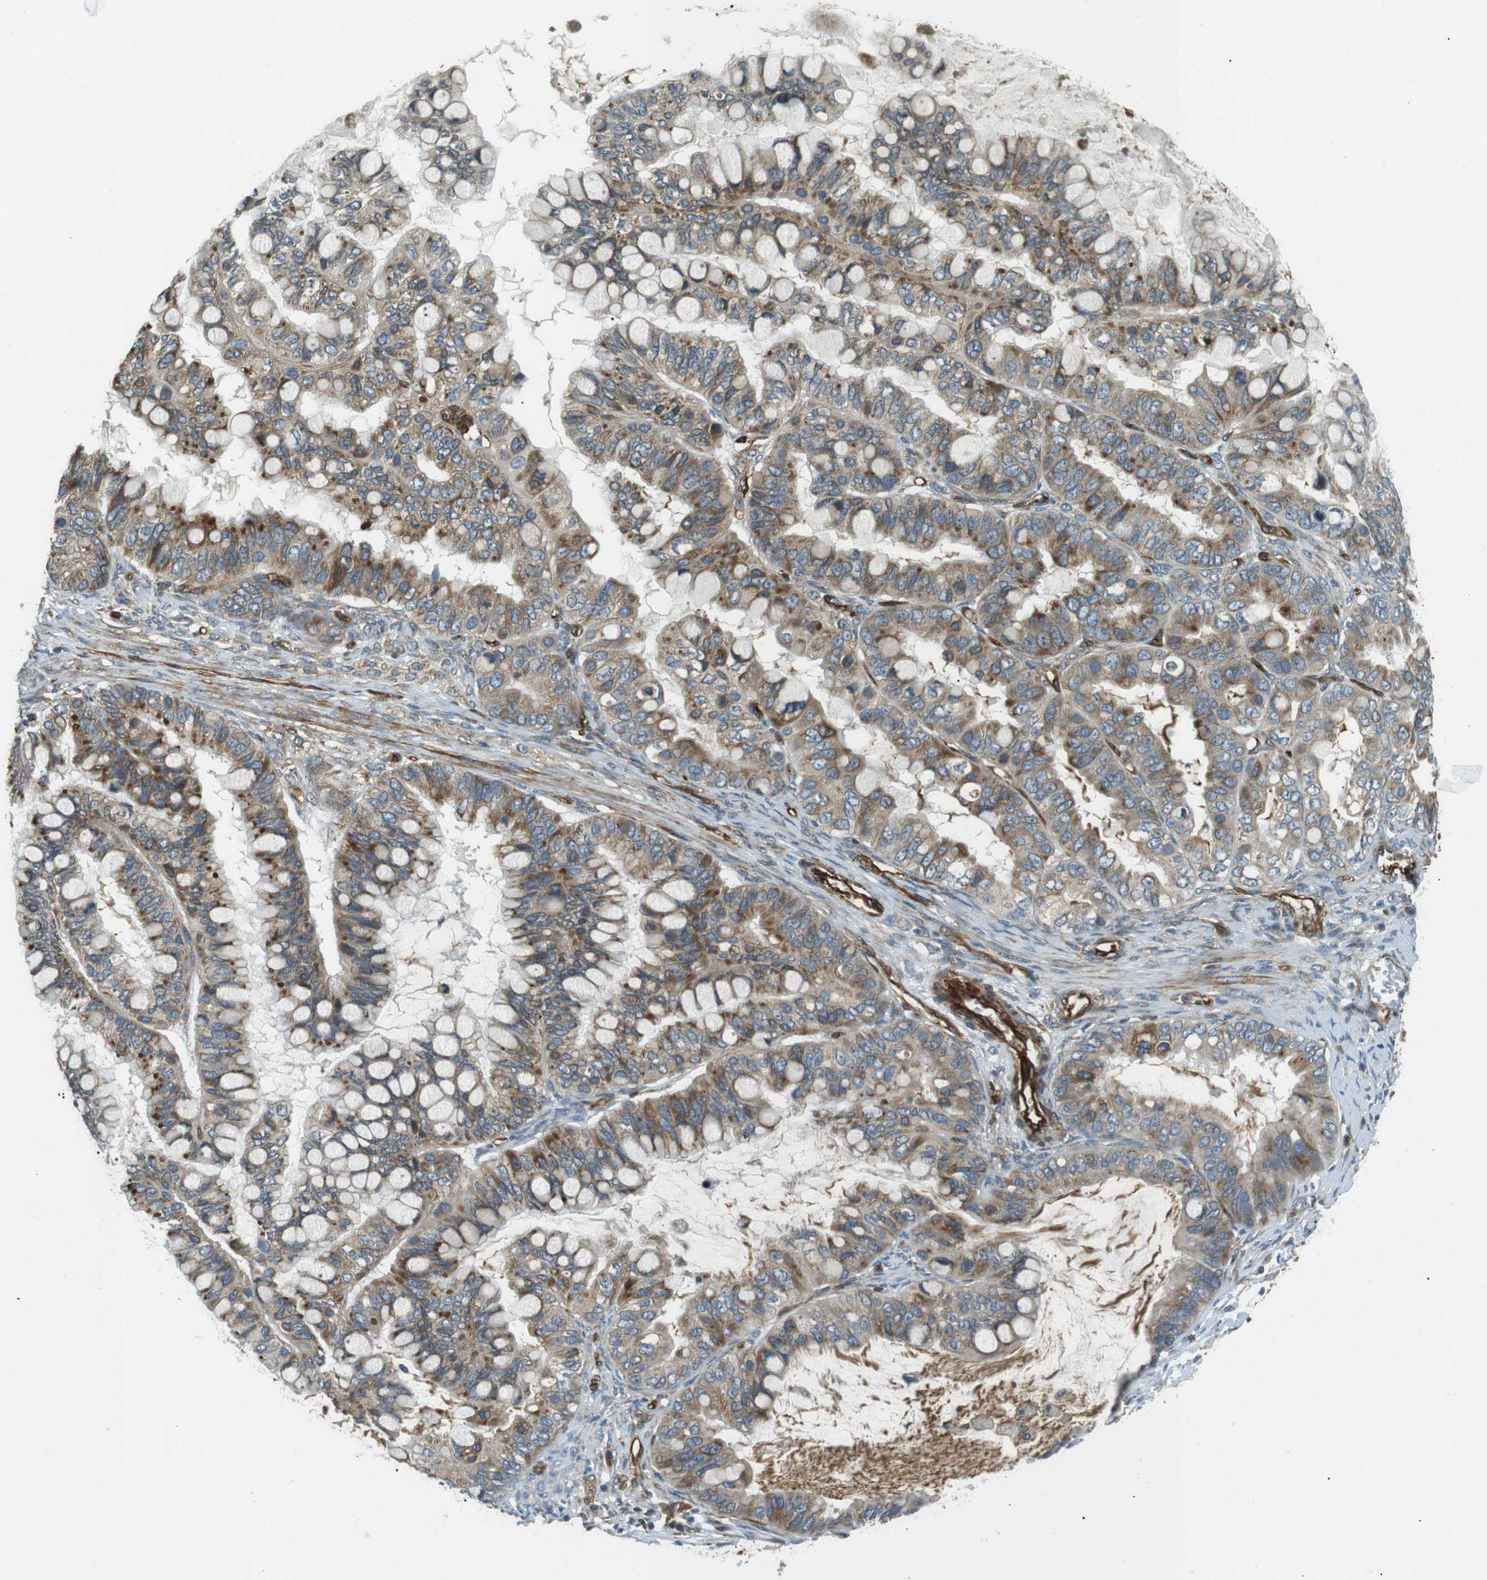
{"staining": {"intensity": "moderate", "quantity": ">75%", "location": "cytoplasmic/membranous"}, "tissue": "ovarian cancer", "cell_type": "Tumor cells", "image_type": "cancer", "snomed": [{"axis": "morphology", "description": "Cystadenocarcinoma, mucinous, NOS"}, {"axis": "topography", "description": "Ovary"}], "caption": "Human mucinous cystadenocarcinoma (ovarian) stained with a protein marker shows moderate staining in tumor cells.", "gene": "ODR4", "patient": {"sex": "female", "age": 80}}